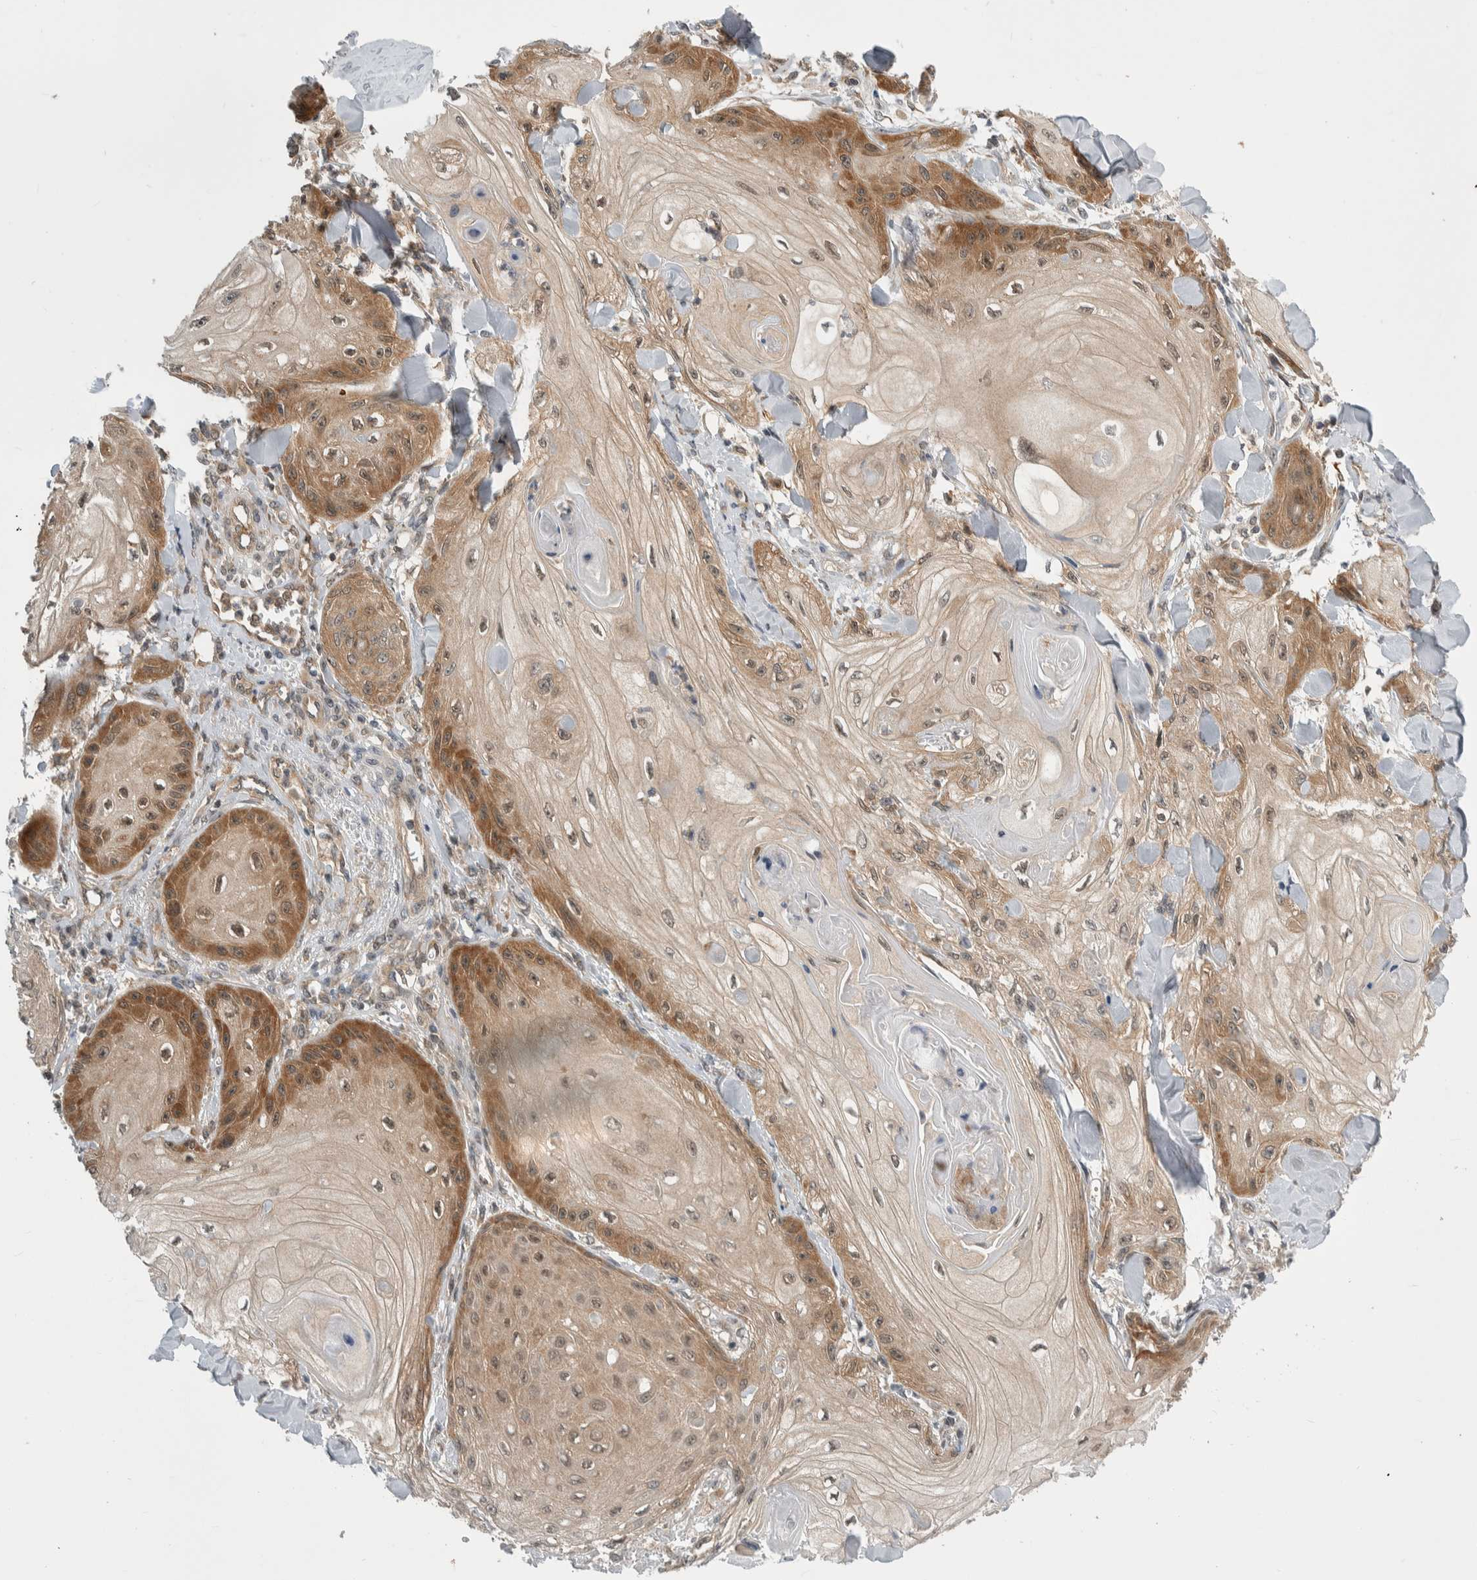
{"staining": {"intensity": "moderate", "quantity": "25%-75%", "location": "cytoplasmic/membranous"}, "tissue": "skin cancer", "cell_type": "Tumor cells", "image_type": "cancer", "snomed": [{"axis": "morphology", "description": "Squamous cell carcinoma, NOS"}, {"axis": "topography", "description": "Skin"}], "caption": "Immunohistochemistry (DAB (3,3'-diaminobenzidine)) staining of skin cancer (squamous cell carcinoma) reveals moderate cytoplasmic/membranous protein expression in about 25%-75% of tumor cells.", "gene": "CCDC43", "patient": {"sex": "male", "age": 74}}